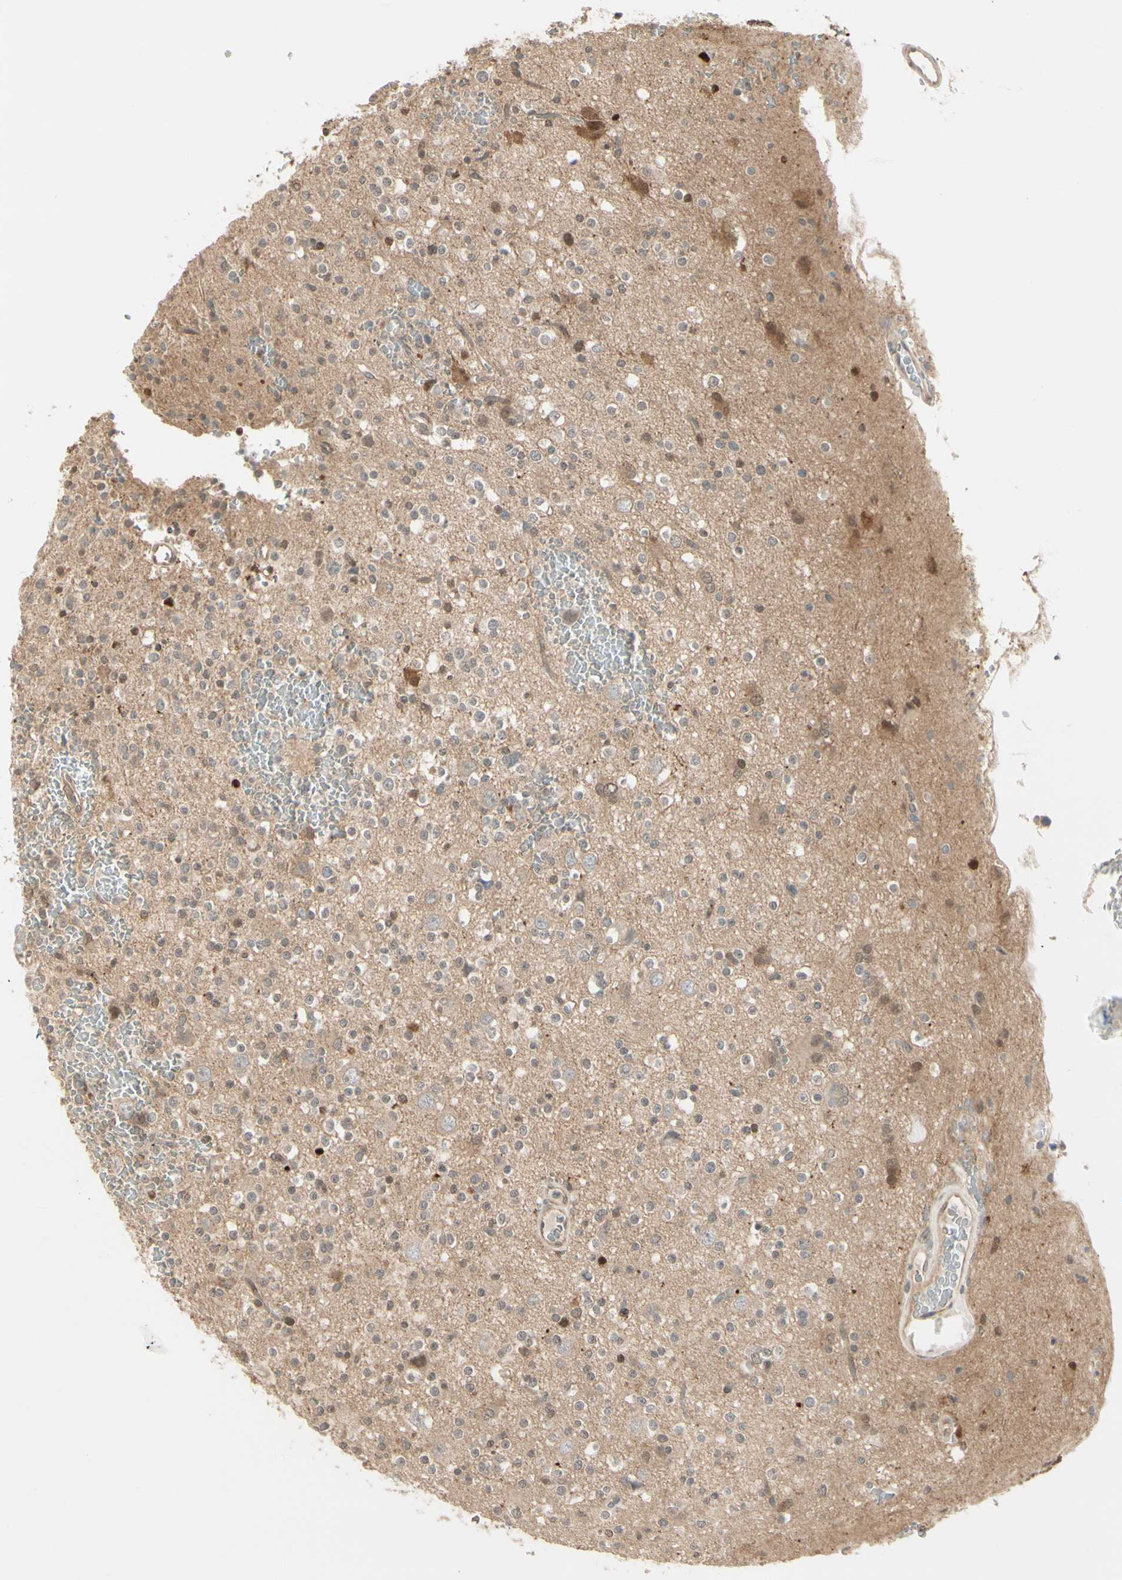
{"staining": {"intensity": "weak", "quantity": ">75%", "location": "cytoplasmic/membranous"}, "tissue": "glioma", "cell_type": "Tumor cells", "image_type": "cancer", "snomed": [{"axis": "morphology", "description": "Glioma, malignant, High grade"}, {"axis": "topography", "description": "Brain"}], "caption": "Weak cytoplasmic/membranous protein staining is appreciated in approximately >75% of tumor cells in malignant high-grade glioma. Using DAB (3,3'-diaminobenzidine) (brown) and hematoxylin (blue) stains, captured at high magnification using brightfield microscopy.", "gene": "EVC", "patient": {"sex": "male", "age": 47}}